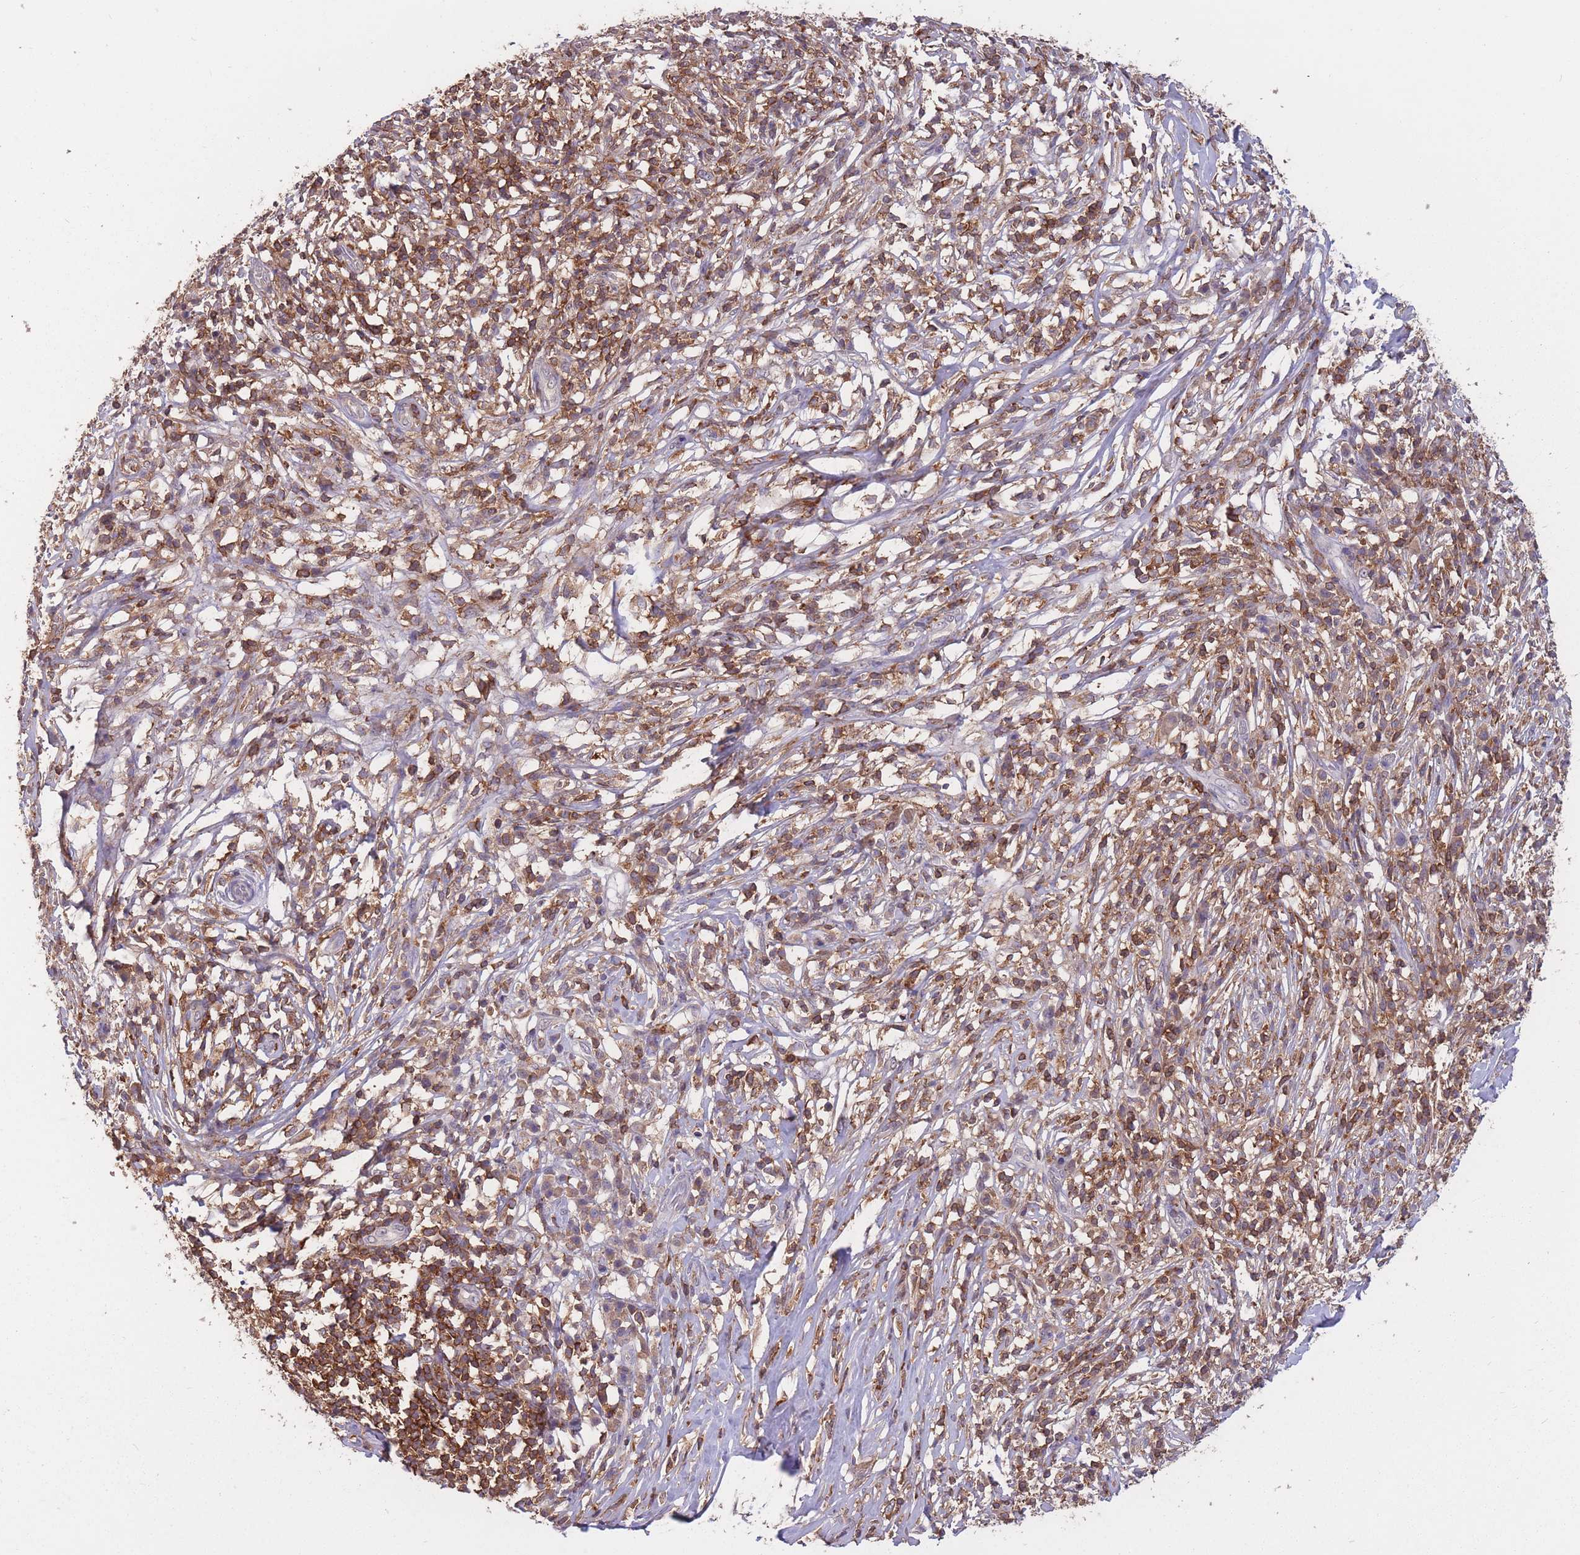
{"staining": {"intensity": "moderate", "quantity": ">75%", "location": "cytoplasmic/membranous"}, "tissue": "melanoma", "cell_type": "Tumor cells", "image_type": "cancer", "snomed": [{"axis": "morphology", "description": "Malignant melanoma, NOS"}, {"axis": "topography", "description": "Skin"}], "caption": "Immunohistochemical staining of malignant melanoma reveals medium levels of moderate cytoplasmic/membranous positivity in approximately >75% of tumor cells. (Brightfield microscopy of DAB IHC at high magnification).", "gene": "GMIP", "patient": {"sex": "male", "age": 66}}